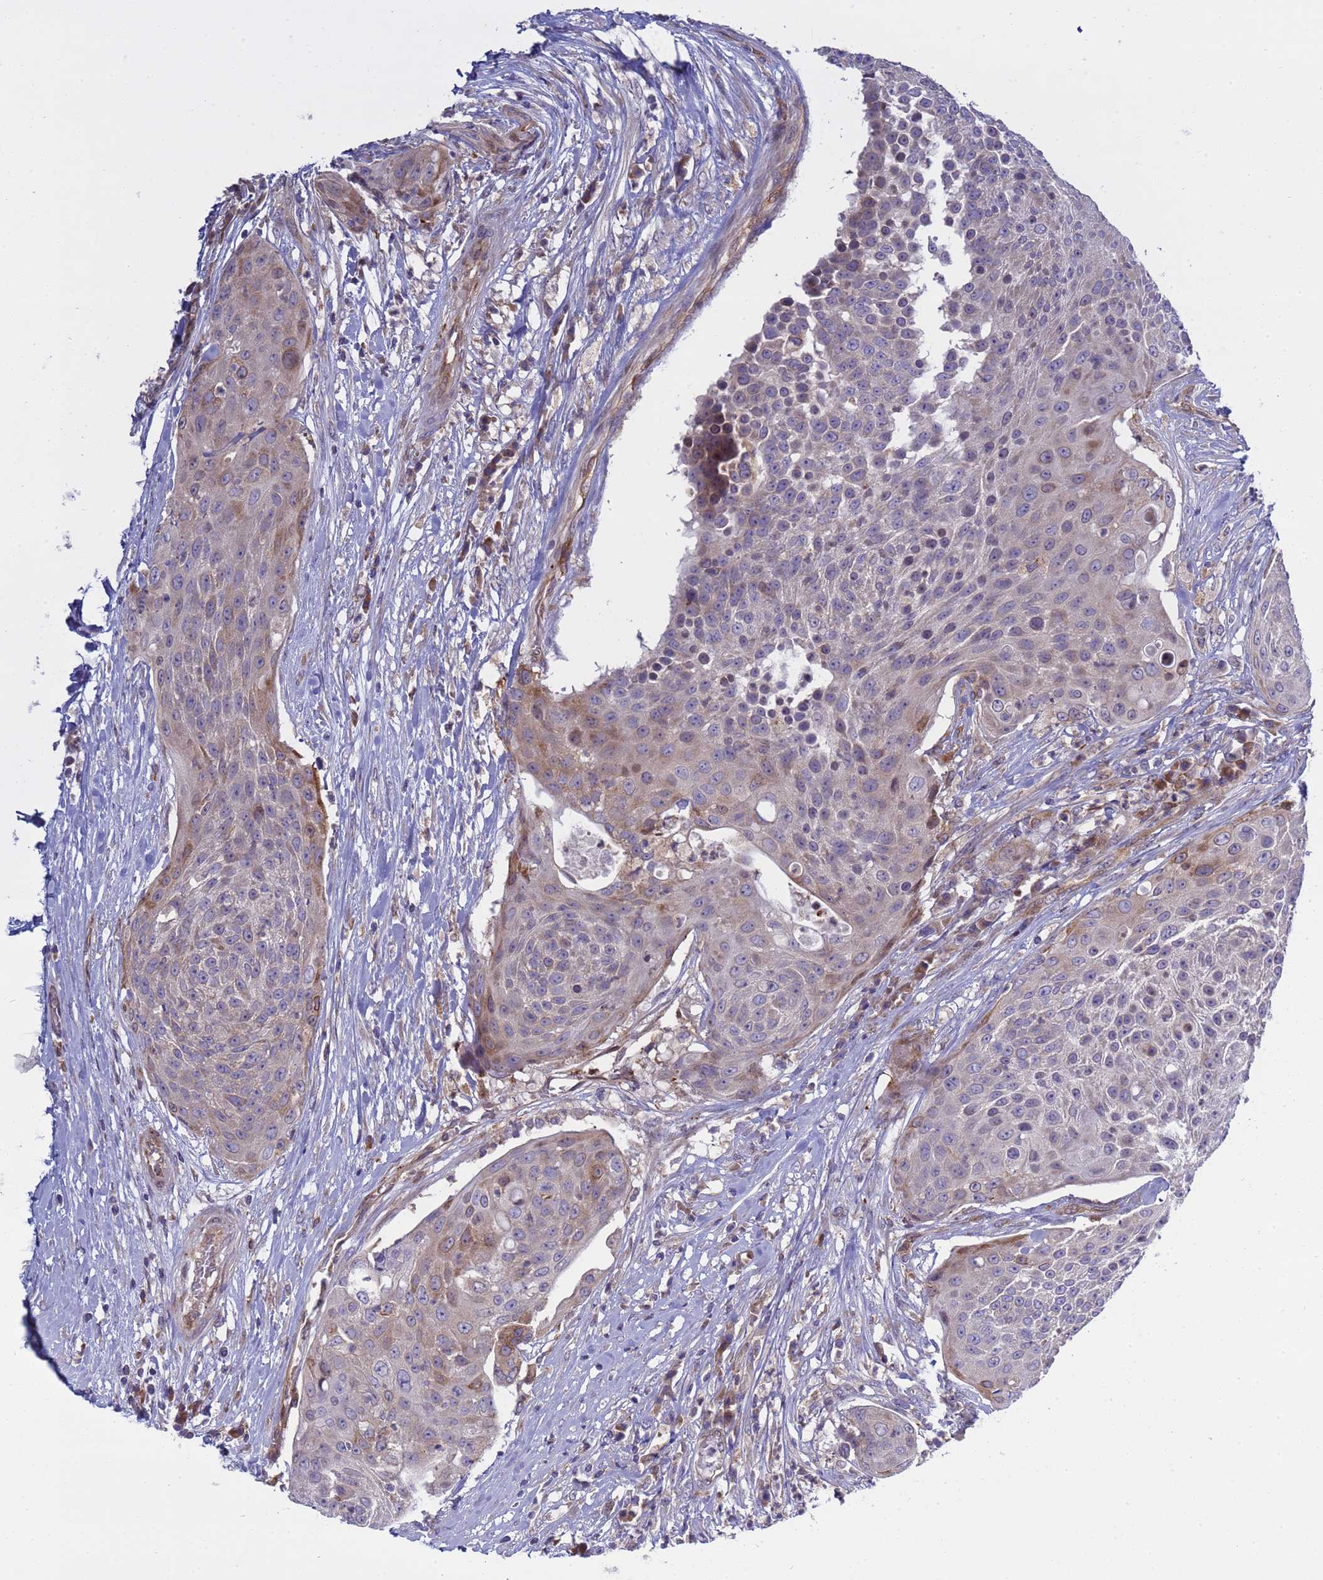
{"staining": {"intensity": "weak", "quantity": "<25%", "location": "cytoplasmic/membranous"}, "tissue": "urothelial cancer", "cell_type": "Tumor cells", "image_type": "cancer", "snomed": [{"axis": "morphology", "description": "Urothelial carcinoma, High grade"}, {"axis": "topography", "description": "Urinary bladder"}], "caption": "Immunohistochemistry of human urothelial cancer displays no expression in tumor cells.", "gene": "RAPGEF4", "patient": {"sex": "female", "age": 63}}